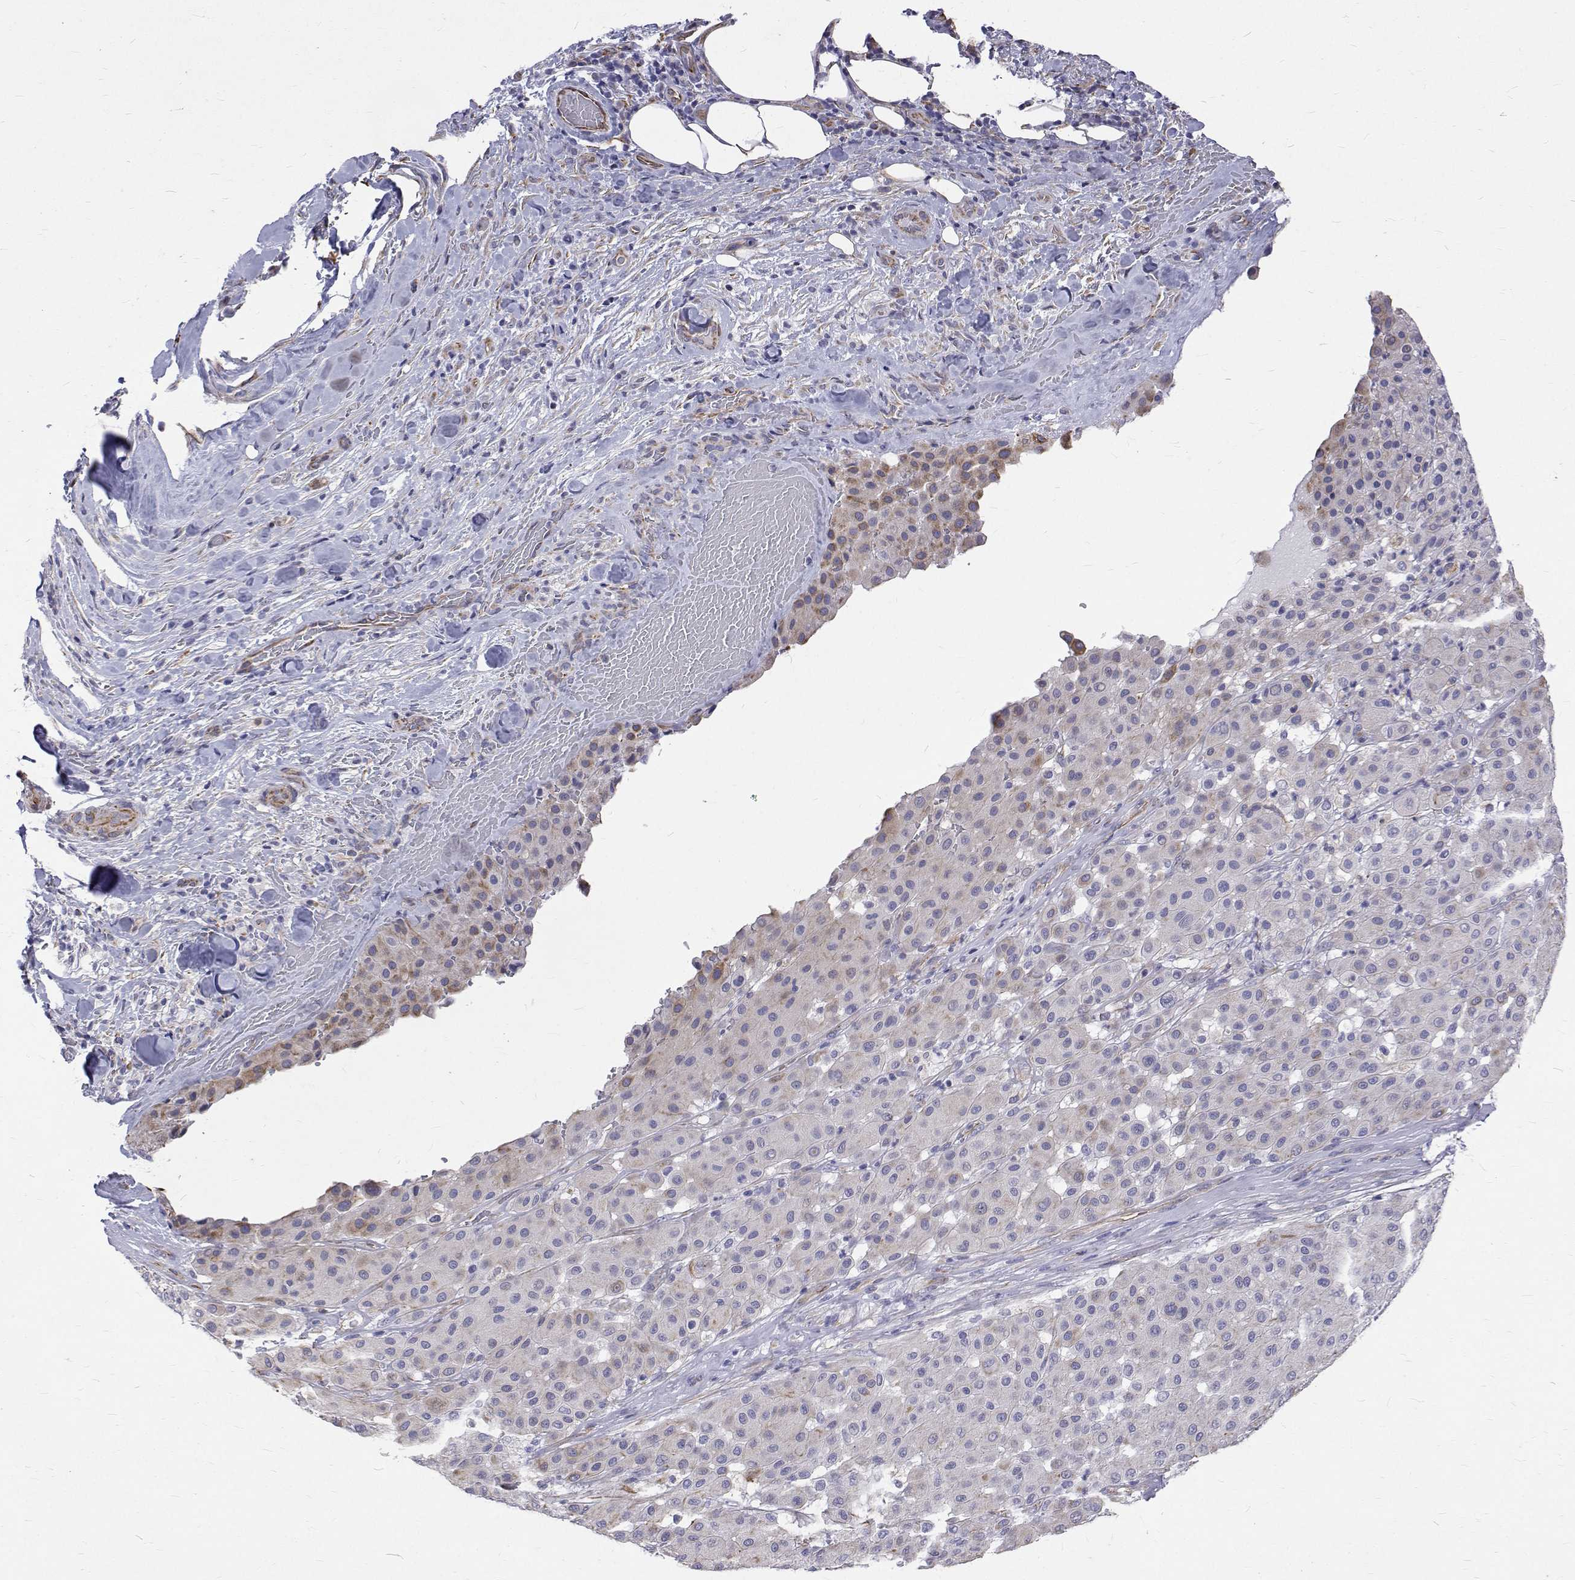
{"staining": {"intensity": "weak", "quantity": "<25%", "location": "cytoplasmic/membranous"}, "tissue": "melanoma", "cell_type": "Tumor cells", "image_type": "cancer", "snomed": [{"axis": "morphology", "description": "Malignant melanoma, Metastatic site"}, {"axis": "topography", "description": "Smooth muscle"}], "caption": "The micrograph reveals no staining of tumor cells in malignant melanoma (metastatic site).", "gene": "OPRPN", "patient": {"sex": "male", "age": 41}}